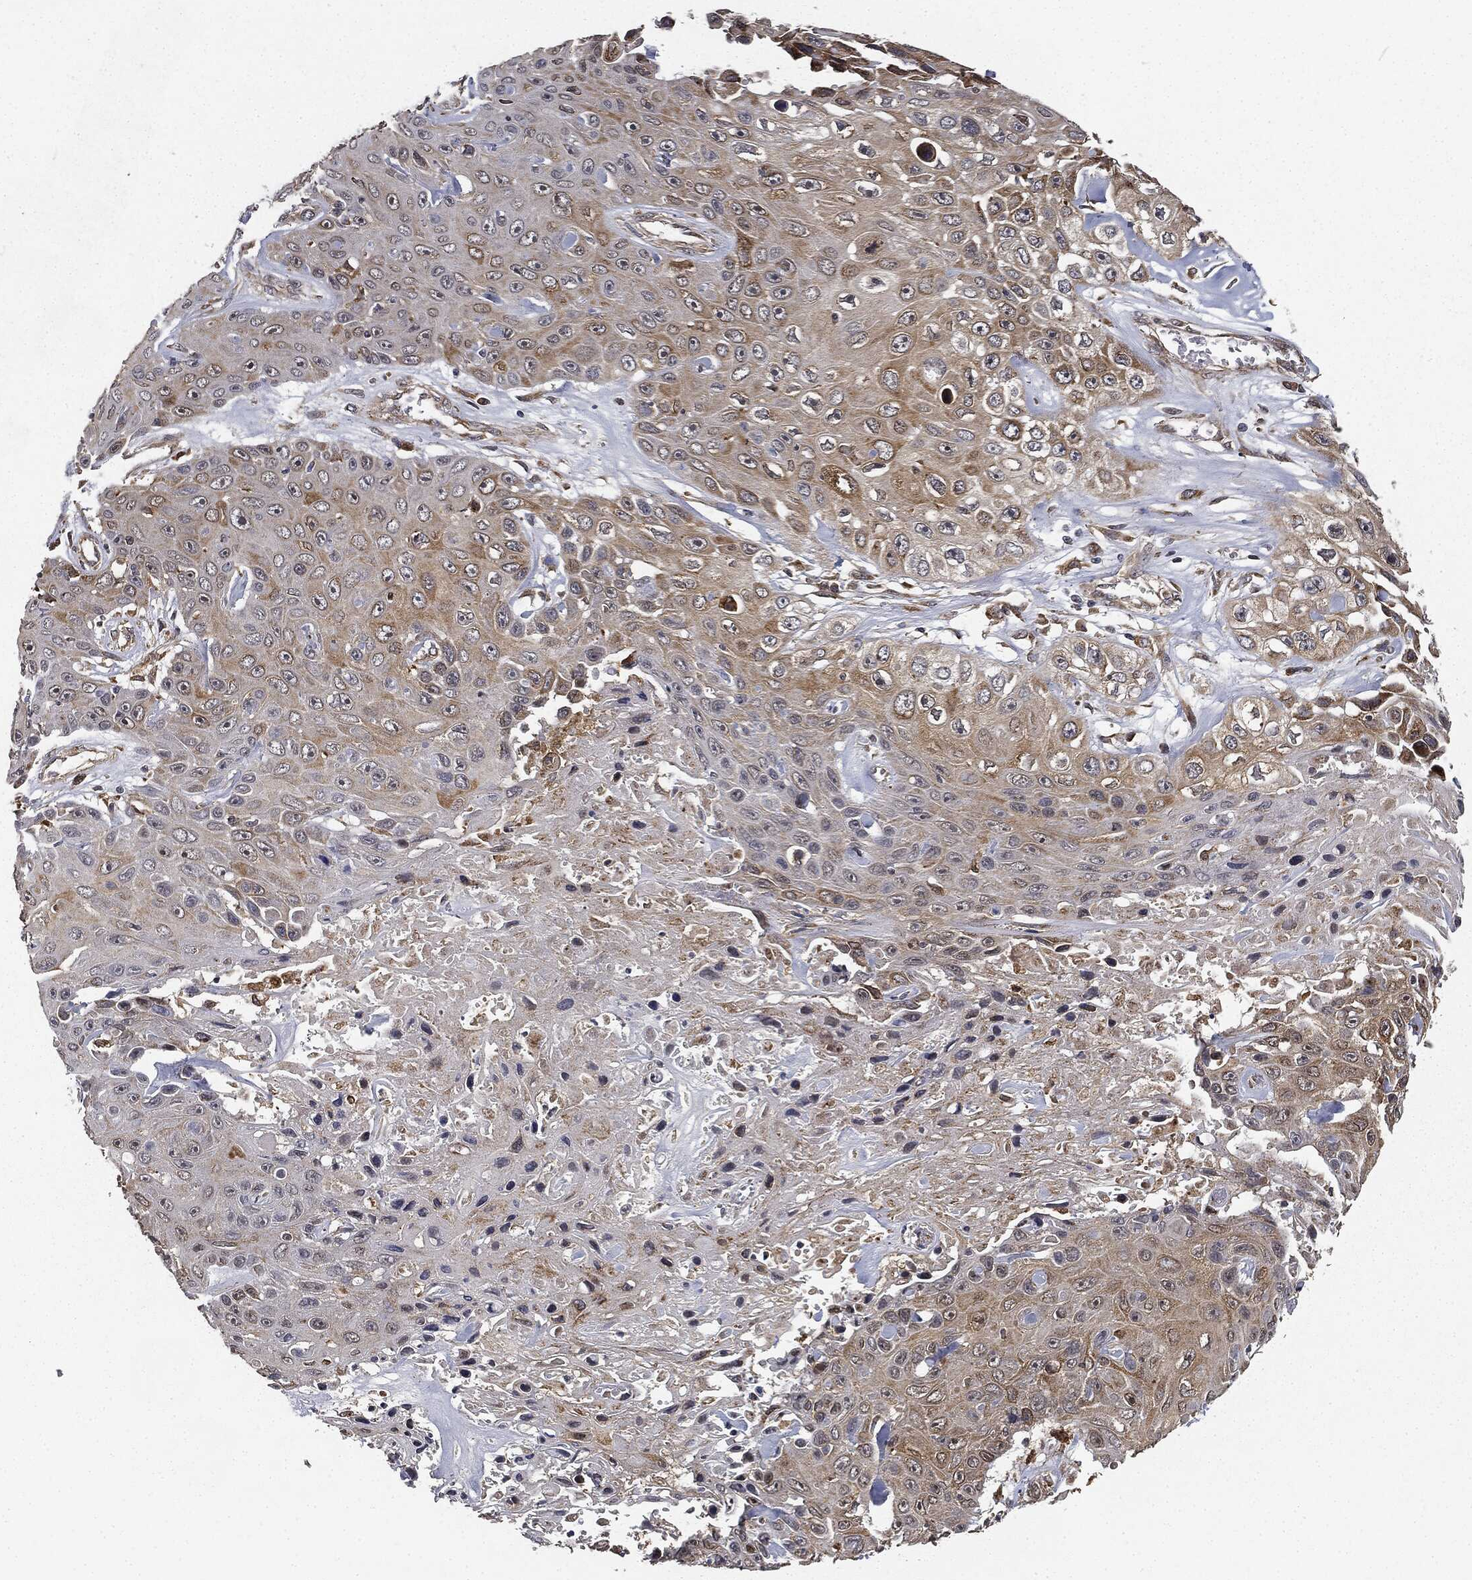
{"staining": {"intensity": "moderate", "quantity": "25%-75%", "location": "cytoplasmic/membranous"}, "tissue": "skin cancer", "cell_type": "Tumor cells", "image_type": "cancer", "snomed": [{"axis": "morphology", "description": "Squamous cell carcinoma, NOS"}, {"axis": "topography", "description": "Skin"}], "caption": "Squamous cell carcinoma (skin) tissue demonstrates moderate cytoplasmic/membranous staining in about 25%-75% of tumor cells, visualized by immunohistochemistry. (Stains: DAB (3,3'-diaminobenzidine) in brown, nuclei in blue, Microscopy: brightfield microscopy at high magnification).", "gene": "MIER2", "patient": {"sex": "male", "age": 82}}